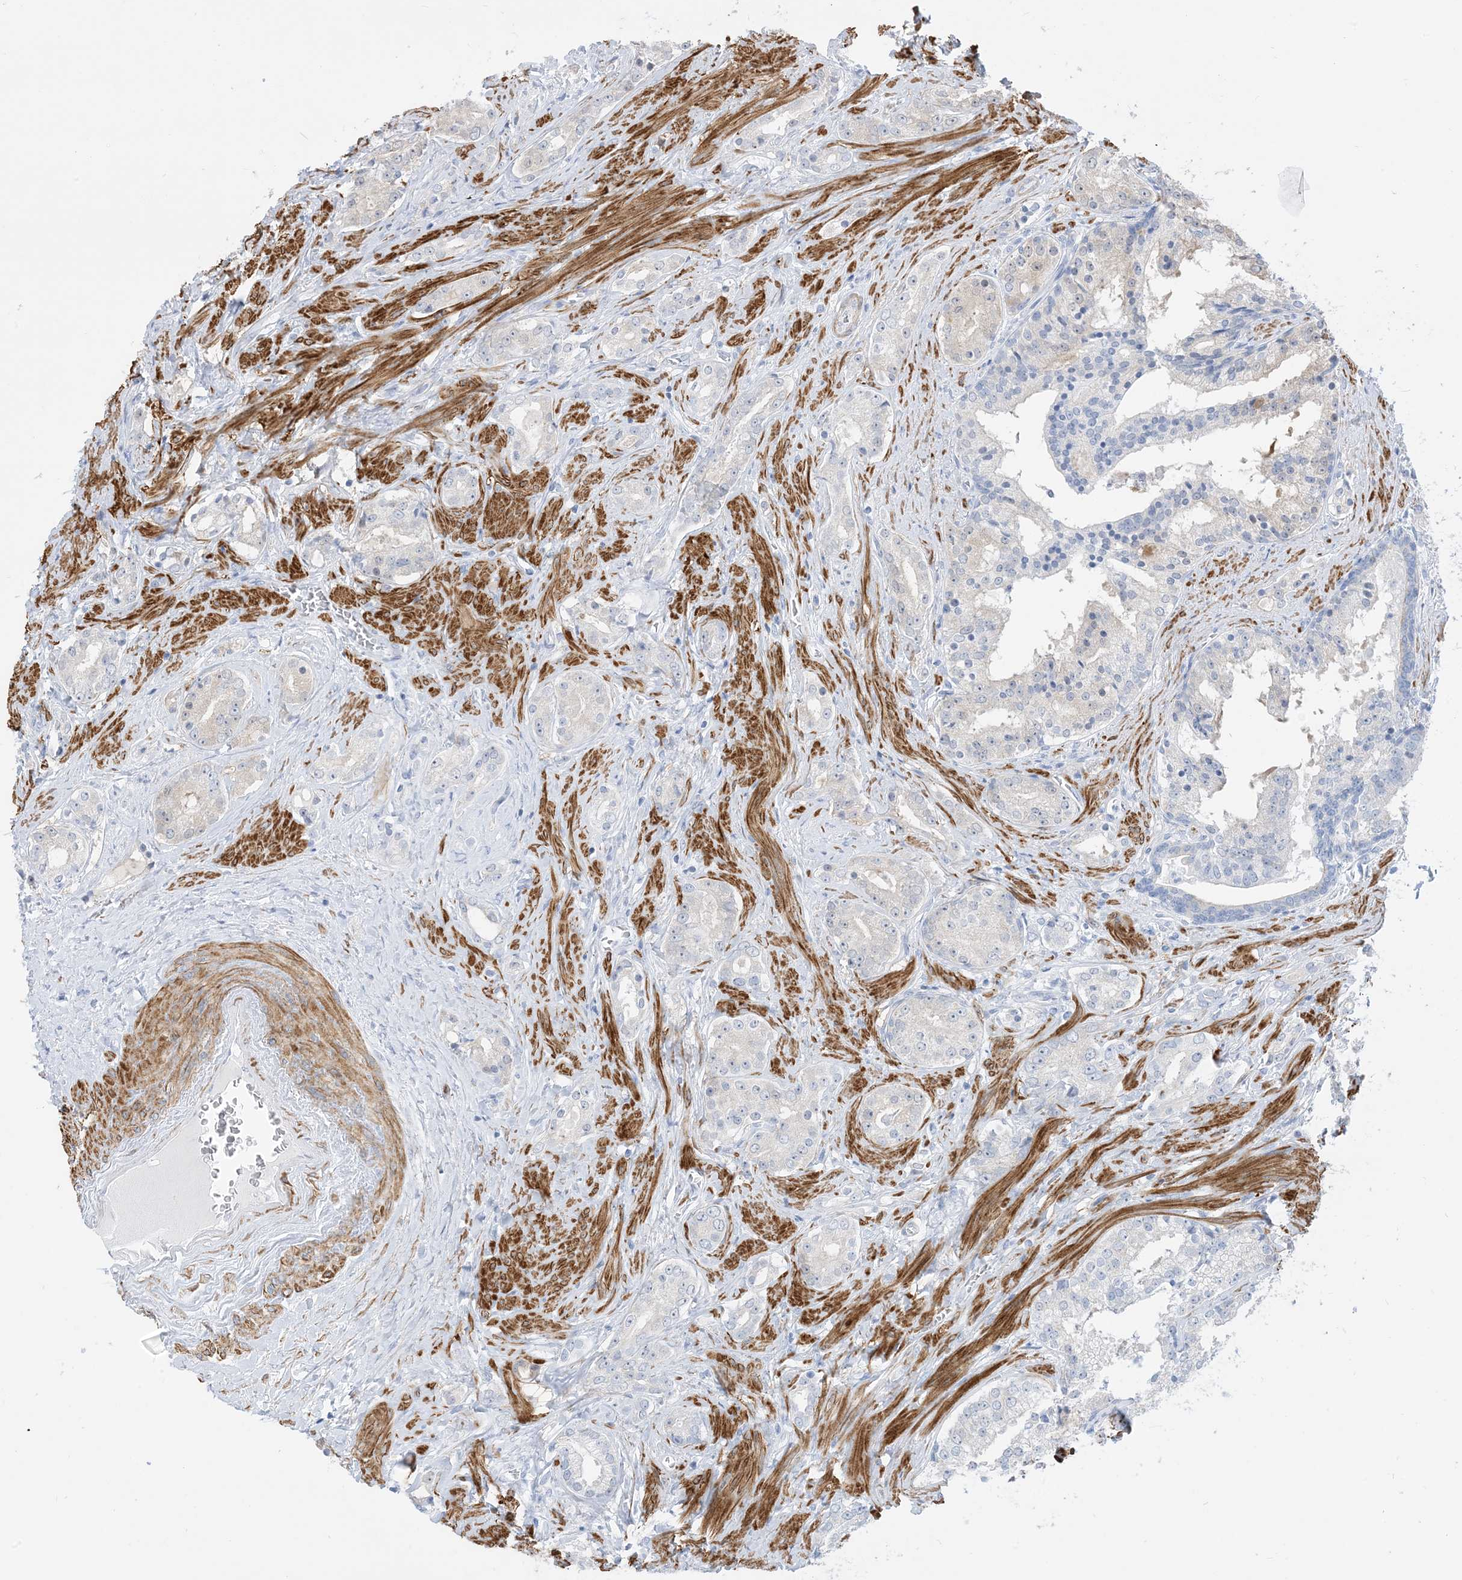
{"staining": {"intensity": "negative", "quantity": "none", "location": "none"}, "tissue": "prostate cancer", "cell_type": "Tumor cells", "image_type": "cancer", "snomed": [{"axis": "morphology", "description": "Adenocarcinoma, High grade"}, {"axis": "topography", "description": "Prostate"}], "caption": "A histopathology image of human prostate cancer is negative for staining in tumor cells.", "gene": "MARS2", "patient": {"sex": "male", "age": 58}}